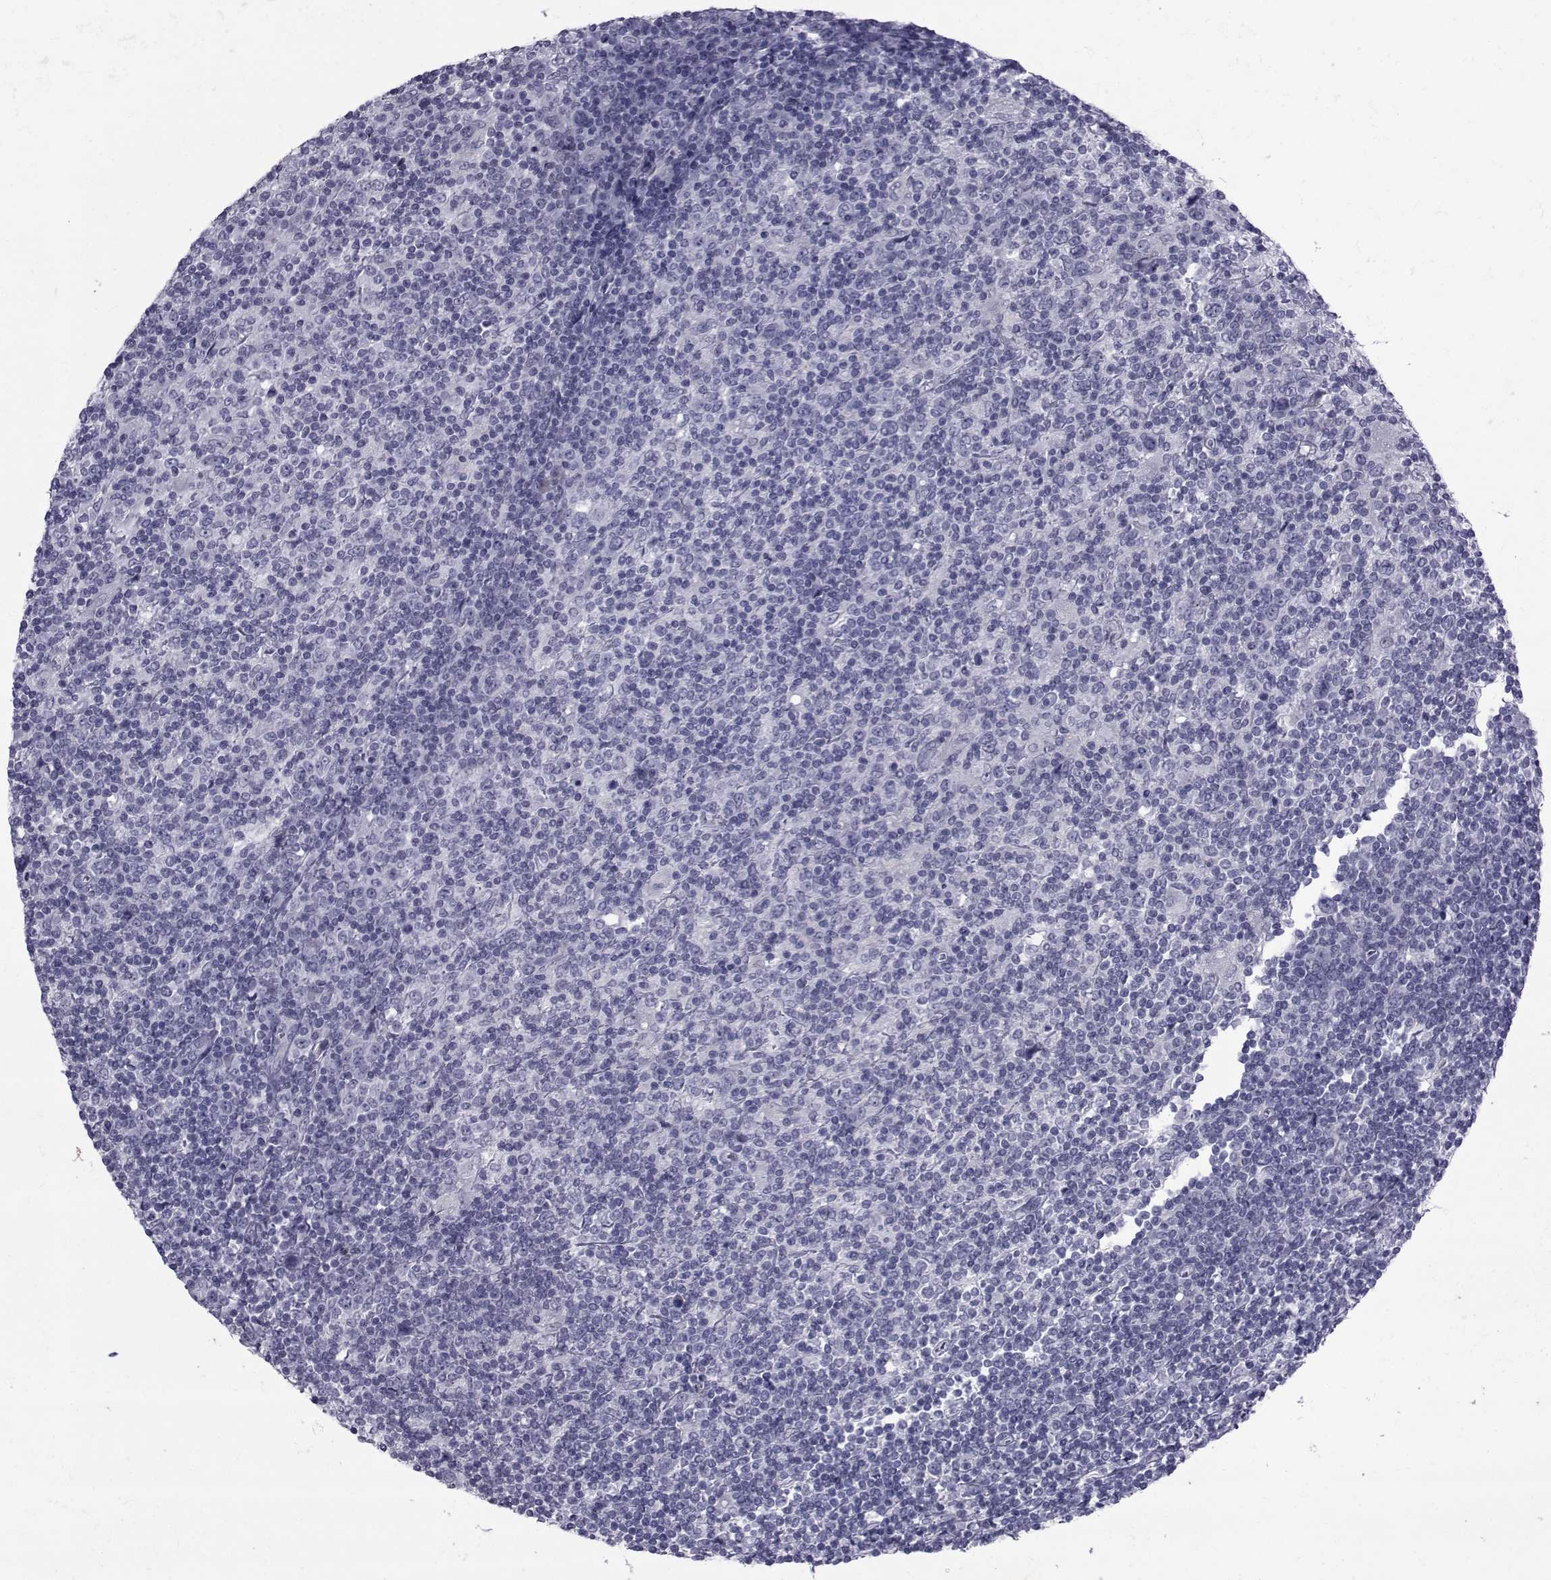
{"staining": {"intensity": "negative", "quantity": "none", "location": "none"}, "tissue": "lymphoma", "cell_type": "Tumor cells", "image_type": "cancer", "snomed": [{"axis": "morphology", "description": "Hodgkin's disease, NOS"}, {"axis": "topography", "description": "Lymph node"}], "caption": "A high-resolution image shows IHC staining of Hodgkin's disease, which exhibits no significant staining in tumor cells.", "gene": "PAX2", "patient": {"sex": "male", "age": 40}}